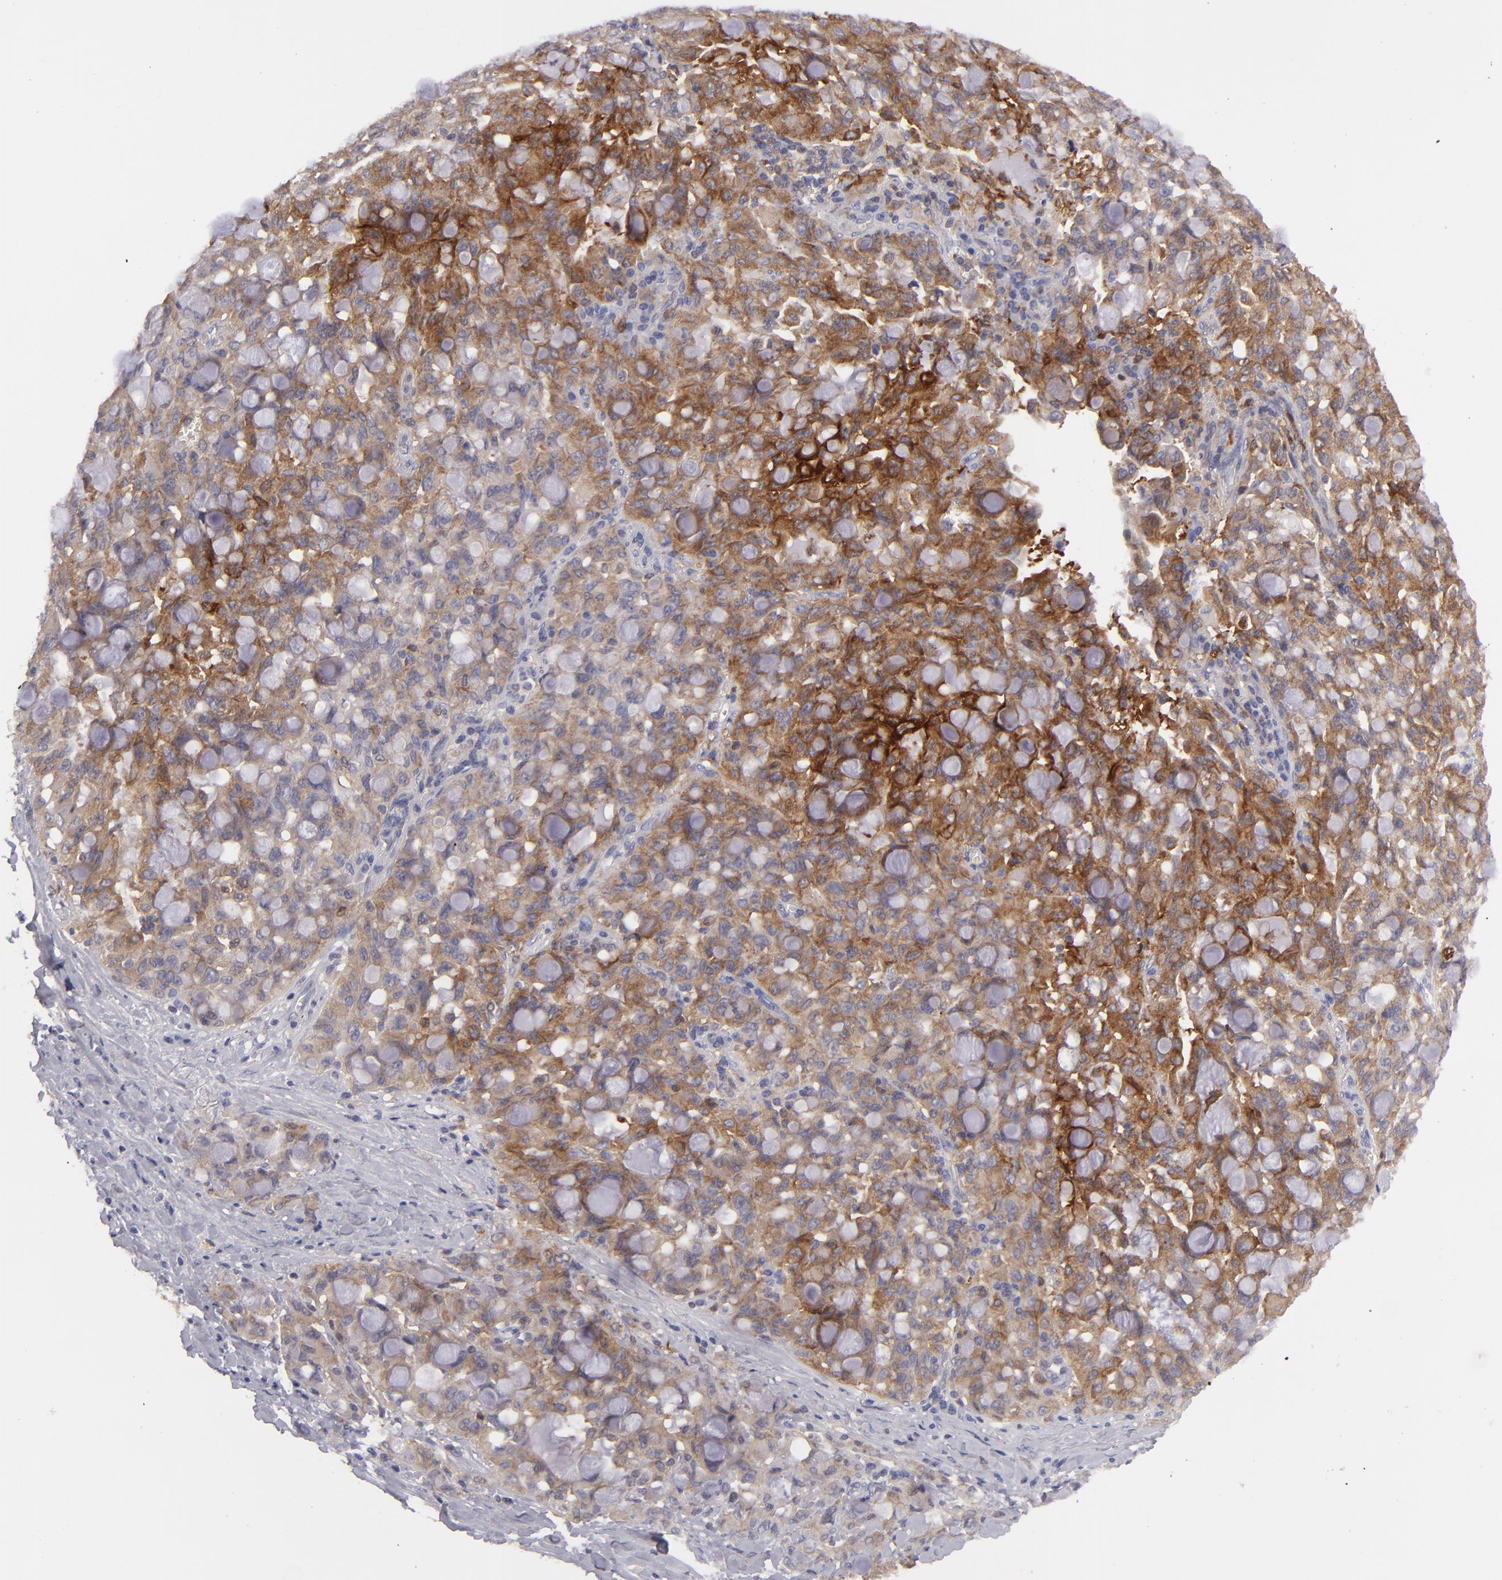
{"staining": {"intensity": "strong", "quantity": ">75%", "location": "cytoplasmic/membranous"}, "tissue": "lung cancer", "cell_type": "Tumor cells", "image_type": "cancer", "snomed": [{"axis": "morphology", "description": "Adenocarcinoma, NOS"}, {"axis": "topography", "description": "Lung"}], "caption": "Human lung cancer stained for a protein (brown) exhibits strong cytoplasmic/membranous positive expression in approximately >75% of tumor cells.", "gene": "MMP10", "patient": {"sex": "female", "age": 44}}